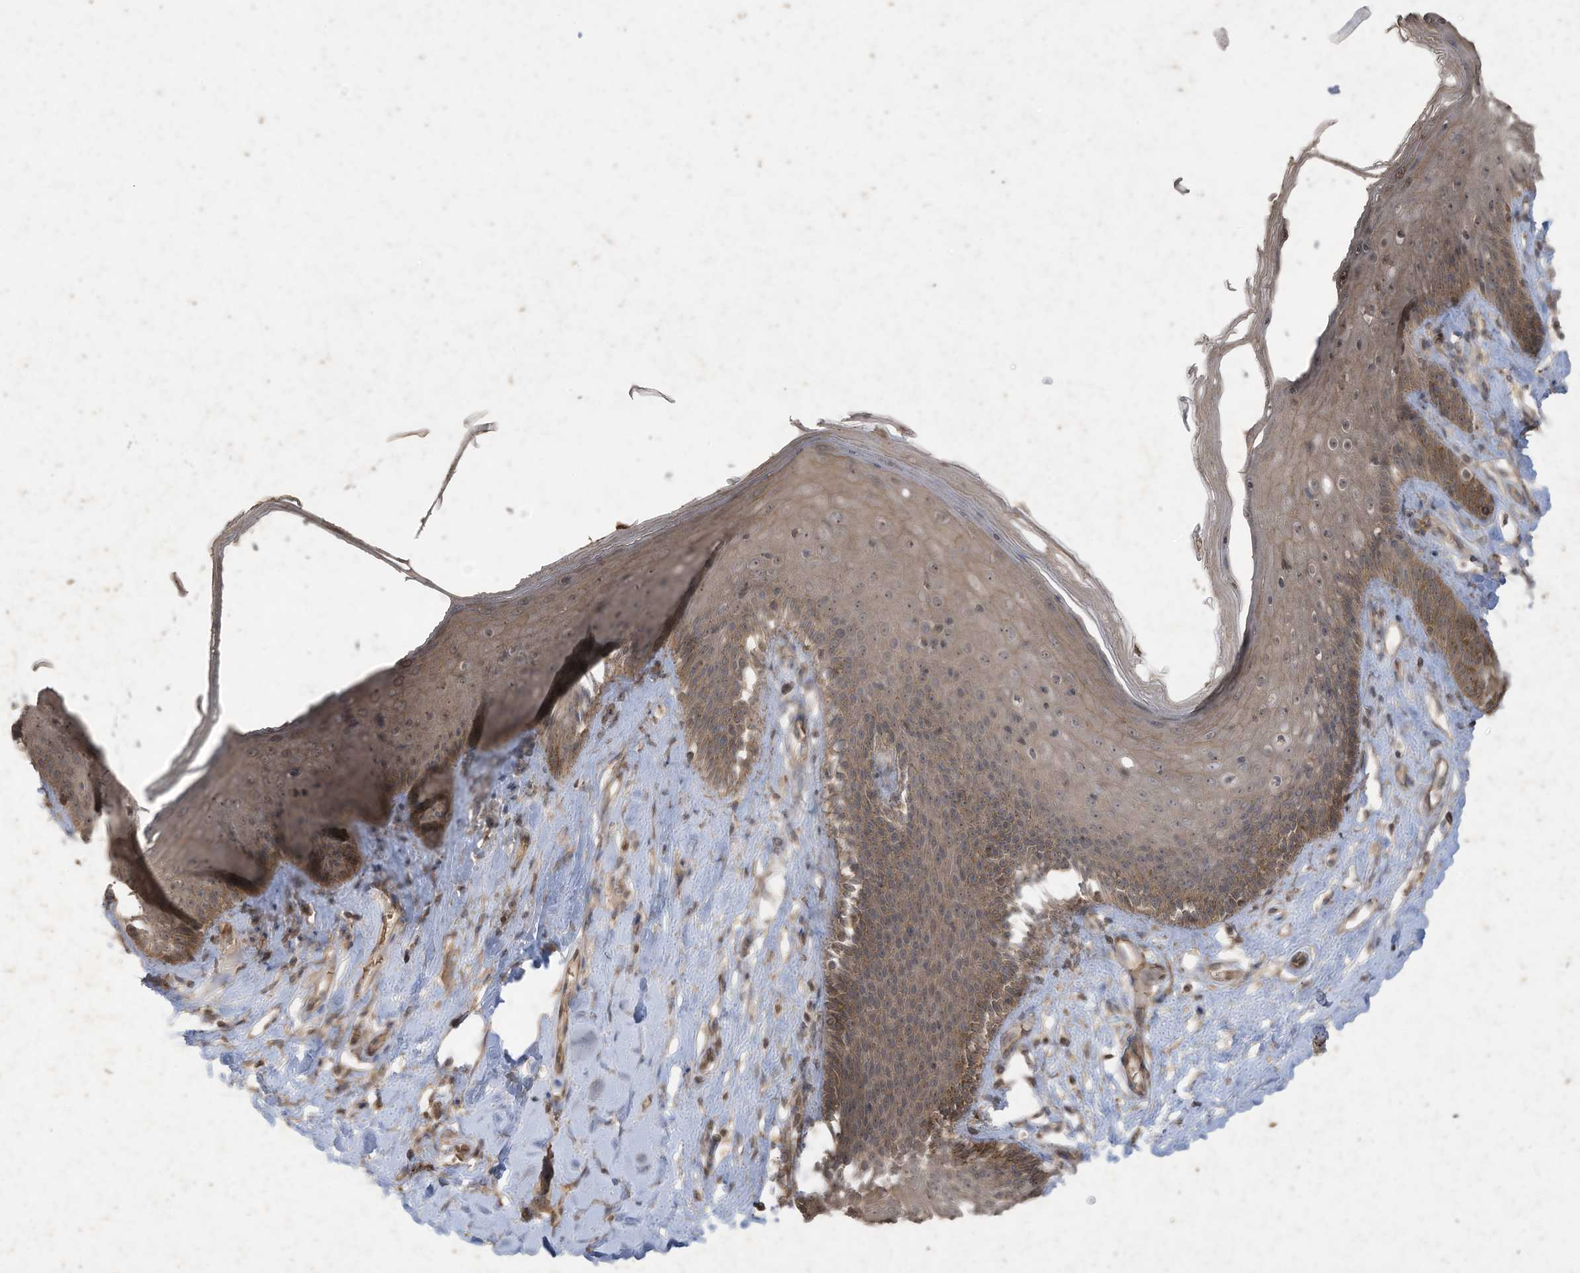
{"staining": {"intensity": "moderate", "quantity": ">75%", "location": "cytoplasmic/membranous"}, "tissue": "skin", "cell_type": "Epidermal cells", "image_type": "normal", "snomed": [{"axis": "morphology", "description": "Normal tissue, NOS"}, {"axis": "morphology", "description": "Squamous cell carcinoma, NOS"}, {"axis": "topography", "description": "Vulva"}], "caption": "A high-resolution image shows immunohistochemistry staining of unremarkable skin, which exhibits moderate cytoplasmic/membranous positivity in about >75% of epidermal cells.", "gene": "MATN2", "patient": {"sex": "female", "age": 85}}